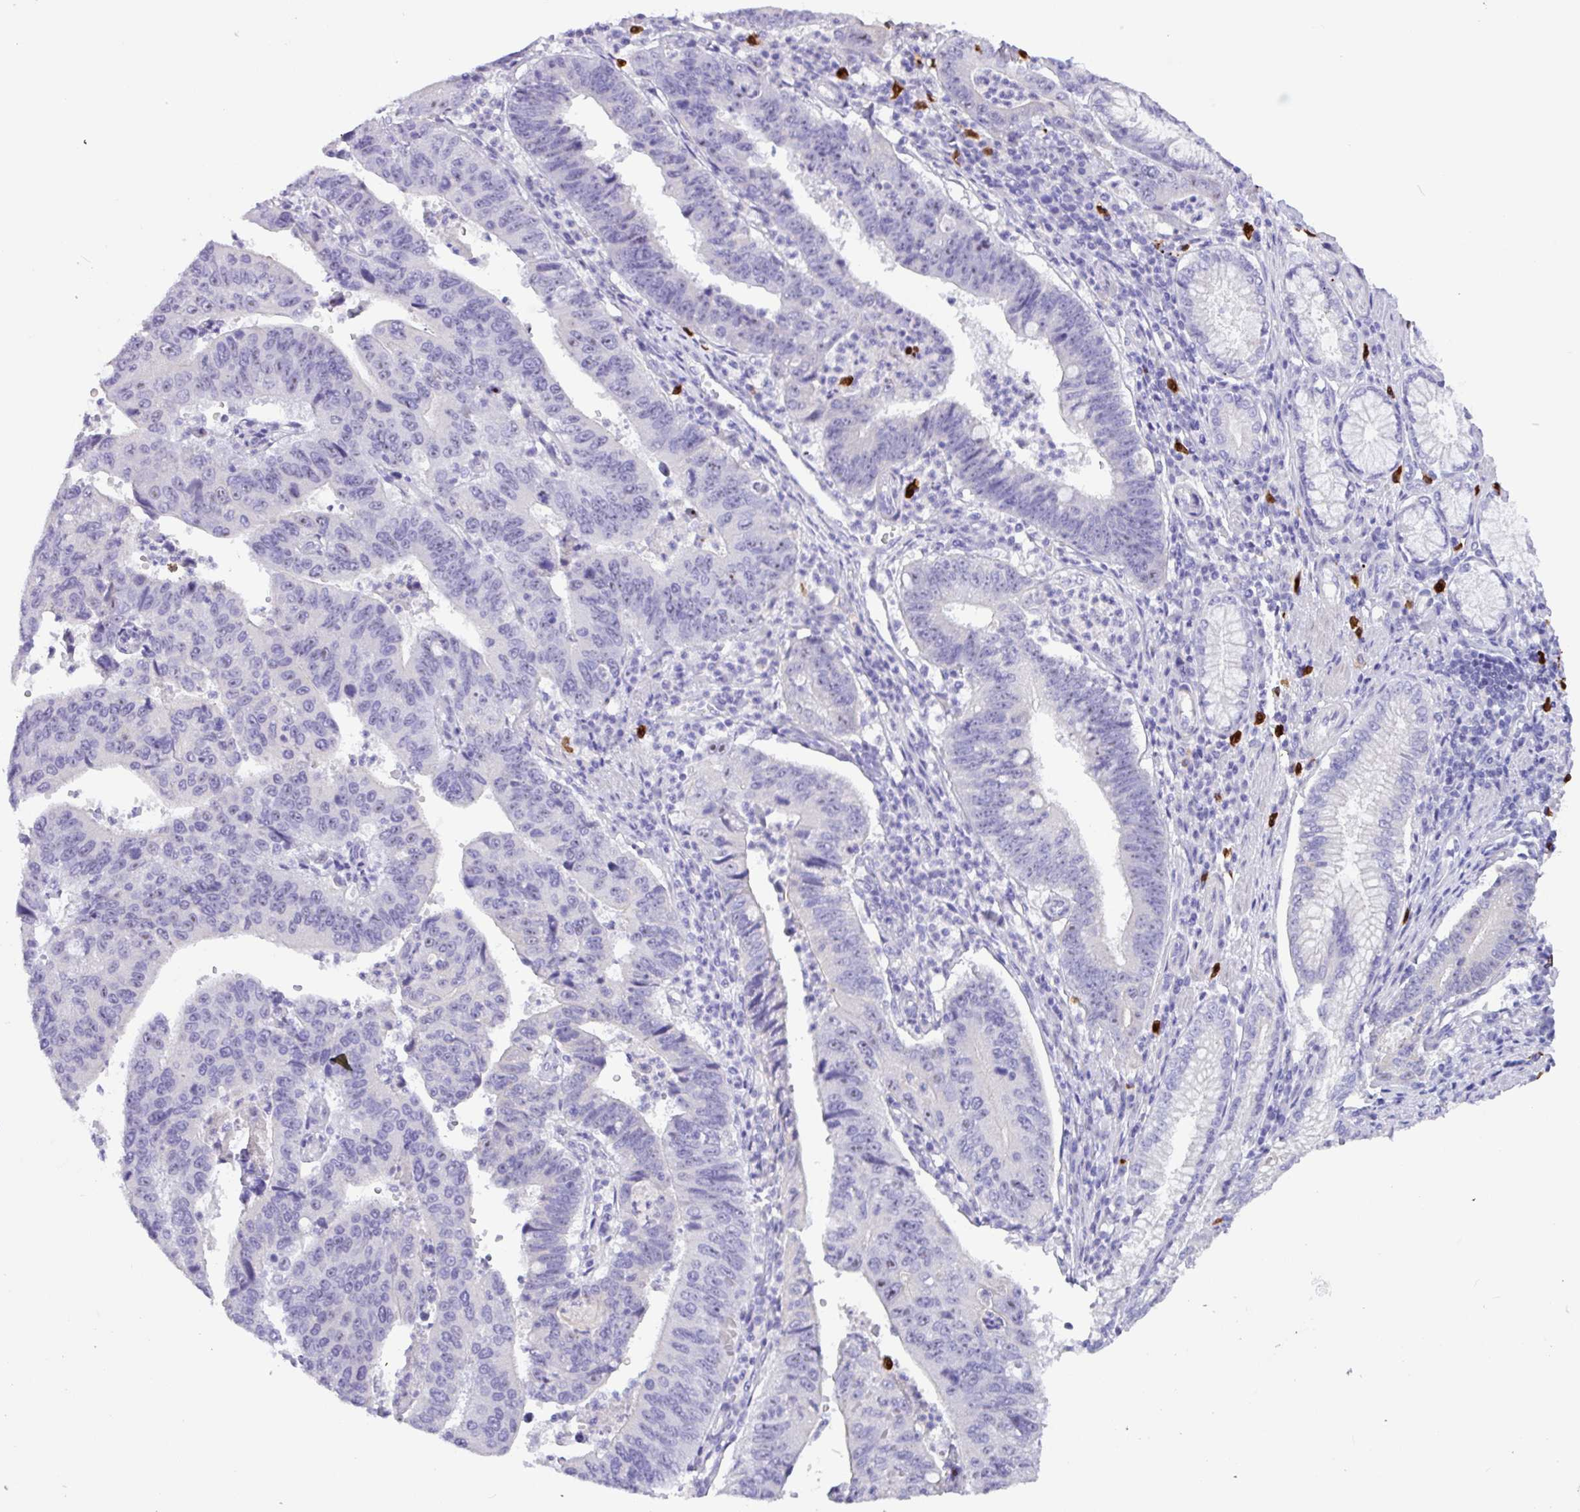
{"staining": {"intensity": "negative", "quantity": "none", "location": "none"}, "tissue": "stomach cancer", "cell_type": "Tumor cells", "image_type": "cancer", "snomed": [{"axis": "morphology", "description": "Adenocarcinoma, NOS"}, {"axis": "topography", "description": "Stomach"}], "caption": "A high-resolution histopathology image shows immunohistochemistry staining of adenocarcinoma (stomach), which exhibits no significant positivity in tumor cells. (Brightfield microscopy of DAB (3,3'-diaminobenzidine) immunohistochemistry (IHC) at high magnification).", "gene": "MRM2", "patient": {"sex": "male", "age": 59}}